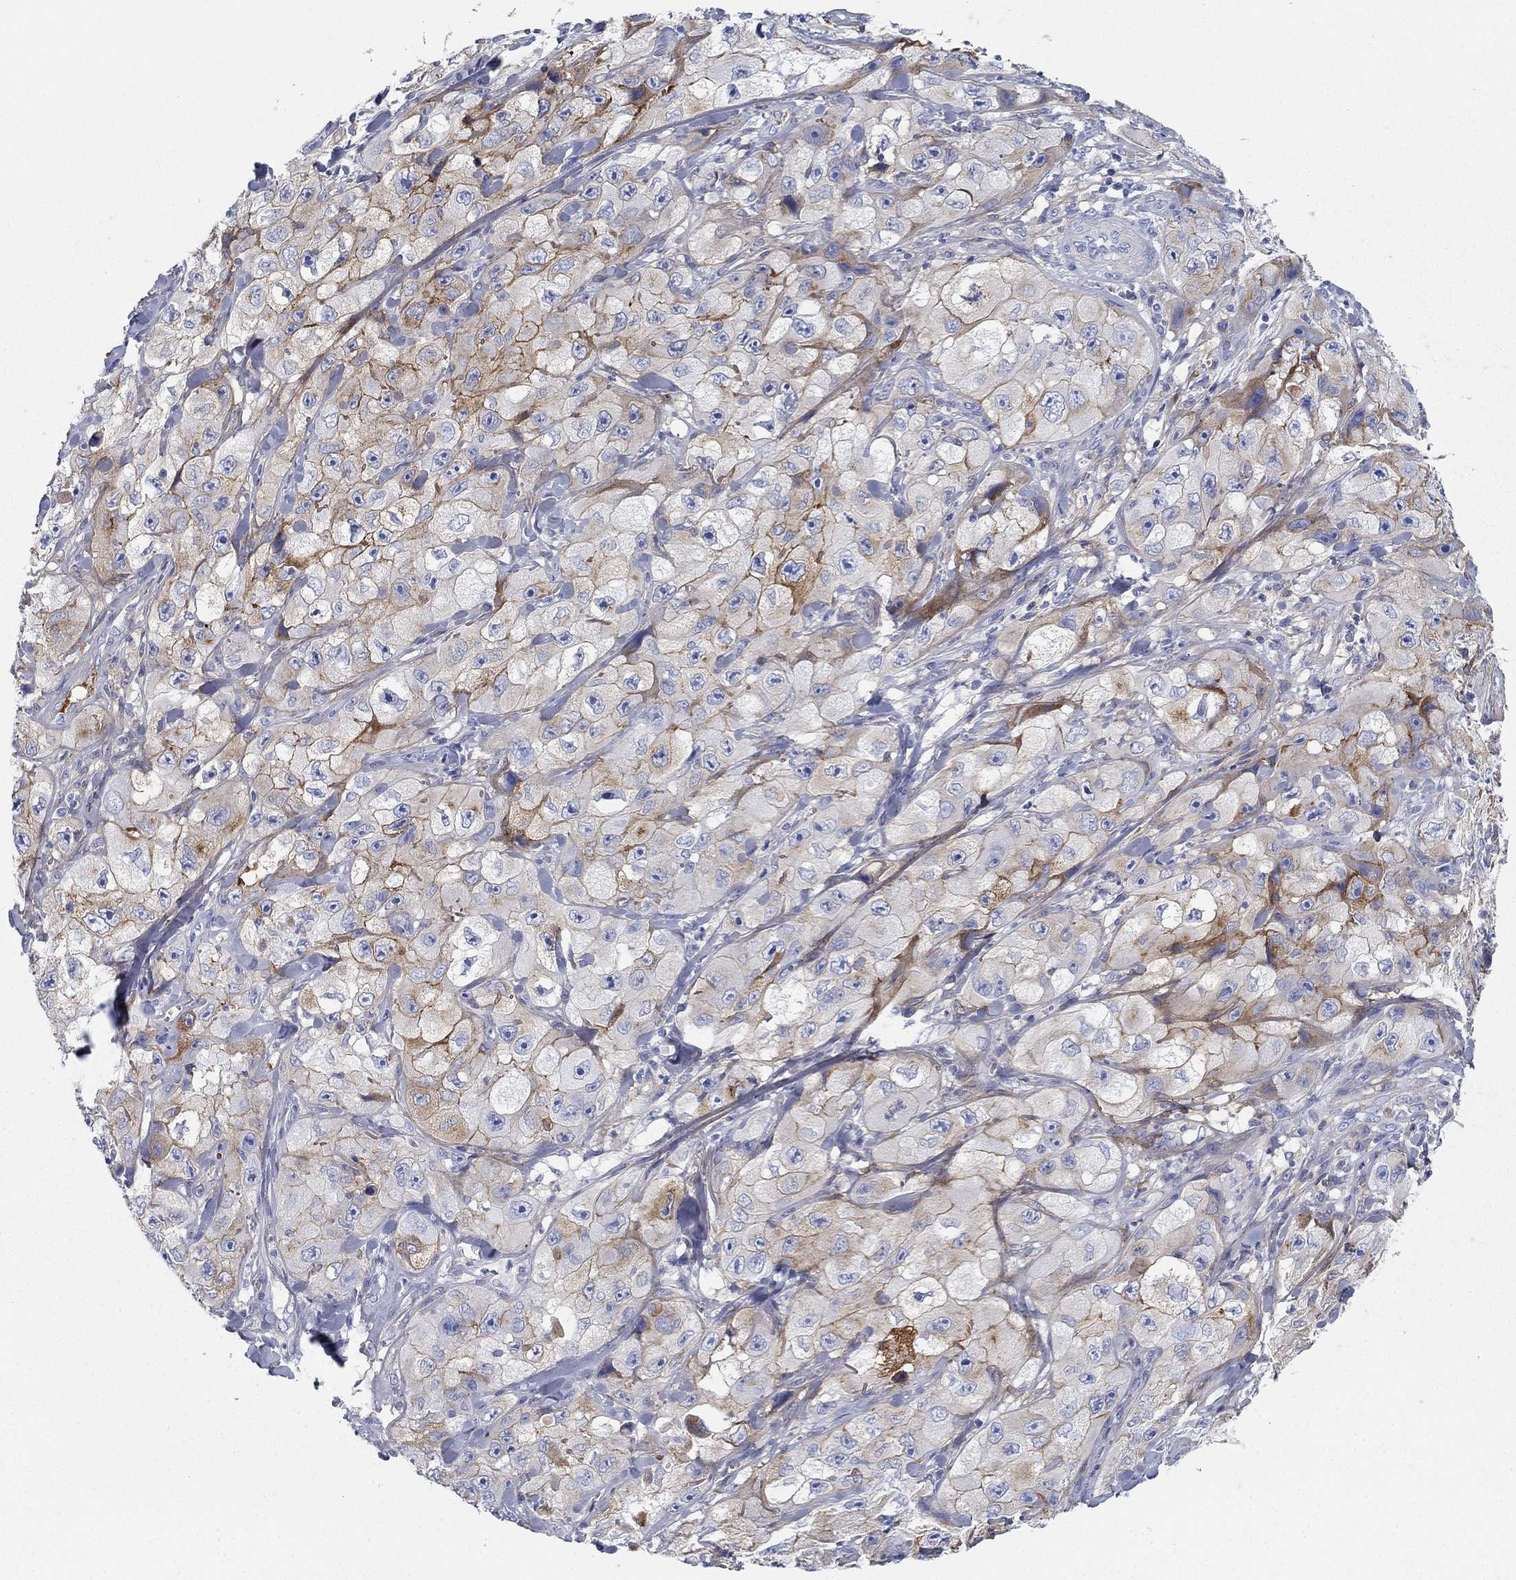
{"staining": {"intensity": "strong", "quantity": ">75%", "location": "cytoplasmic/membranous"}, "tissue": "skin cancer", "cell_type": "Tumor cells", "image_type": "cancer", "snomed": [{"axis": "morphology", "description": "Squamous cell carcinoma, NOS"}, {"axis": "topography", "description": "Skin"}, {"axis": "topography", "description": "Subcutis"}], "caption": "Skin cancer (squamous cell carcinoma) stained with a brown dye demonstrates strong cytoplasmic/membranous positive positivity in approximately >75% of tumor cells.", "gene": "GPC1", "patient": {"sex": "male", "age": 73}}